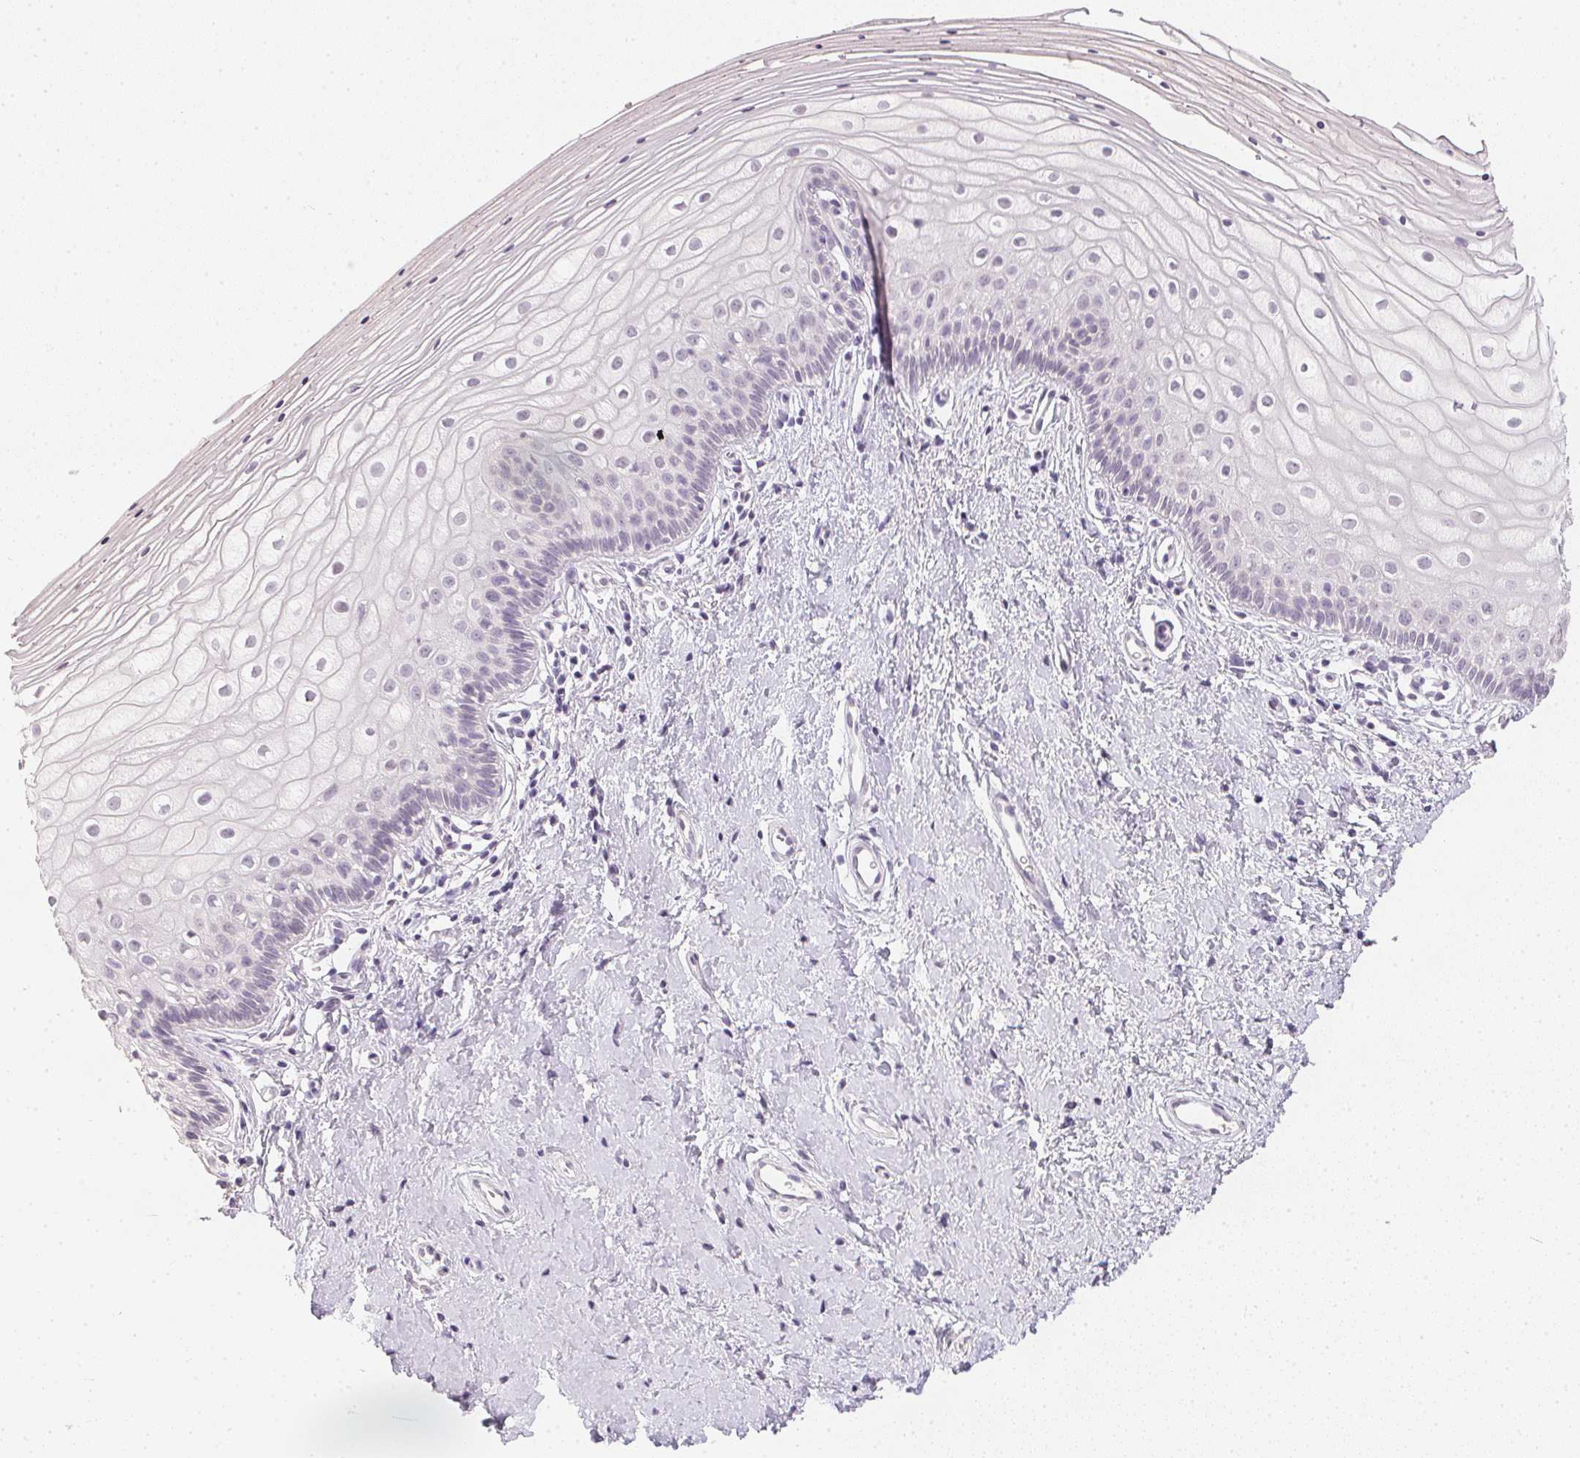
{"staining": {"intensity": "negative", "quantity": "none", "location": "none"}, "tissue": "vagina", "cell_type": "Squamous epithelial cells", "image_type": "normal", "snomed": [{"axis": "morphology", "description": "Normal tissue, NOS"}, {"axis": "topography", "description": "Vagina"}], "caption": "Immunohistochemistry of benign human vagina displays no positivity in squamous epithelial cells. (DAB (3,3'-diaminobenzidine) immunohistochemistry with hematoxylin counter stain).", "gene": "PPY", "patient": {"sex": "female", "age": 39}}